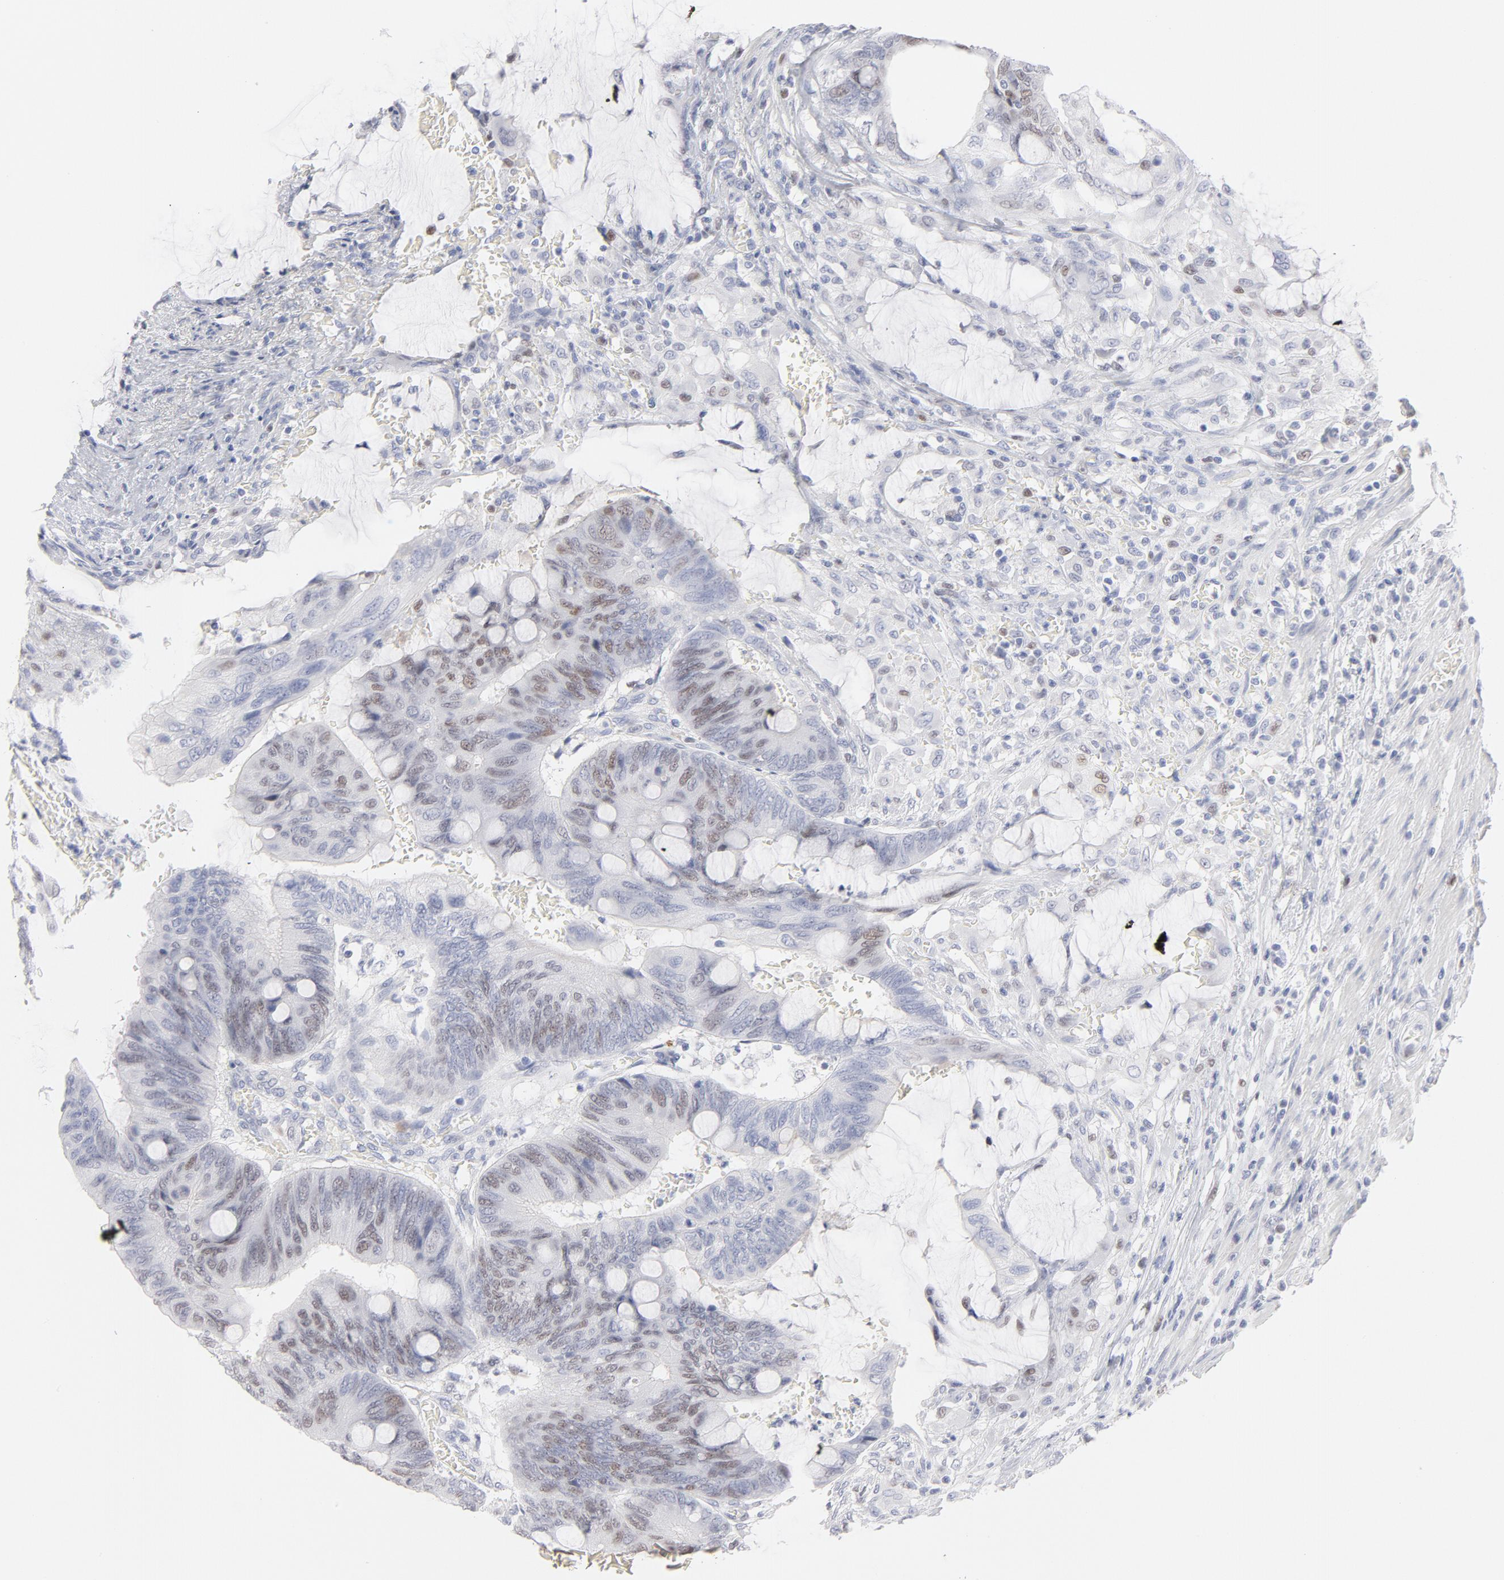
{"staining": {"intensity": "moderate", "quantity": "25%-75%", "location": "nuclear"}, "tissue": "colorectal cancer", "cell_type": "Tumor cells", "image_type": "cancer", "snomed": [{"axis": "morphology", "description": "Normal tissue, NOS"}, {"axis": "morphology", "description": "Adenocarcinoma, NOS"}, {"axis": "topography", "description": "Rectum"}], "caption": "Colorectal cancer stained for a protein displays moderate nuclear positivity in tumor cells.", "gene": "MCM7", "patient": {"sex": "male", "age": 92}}